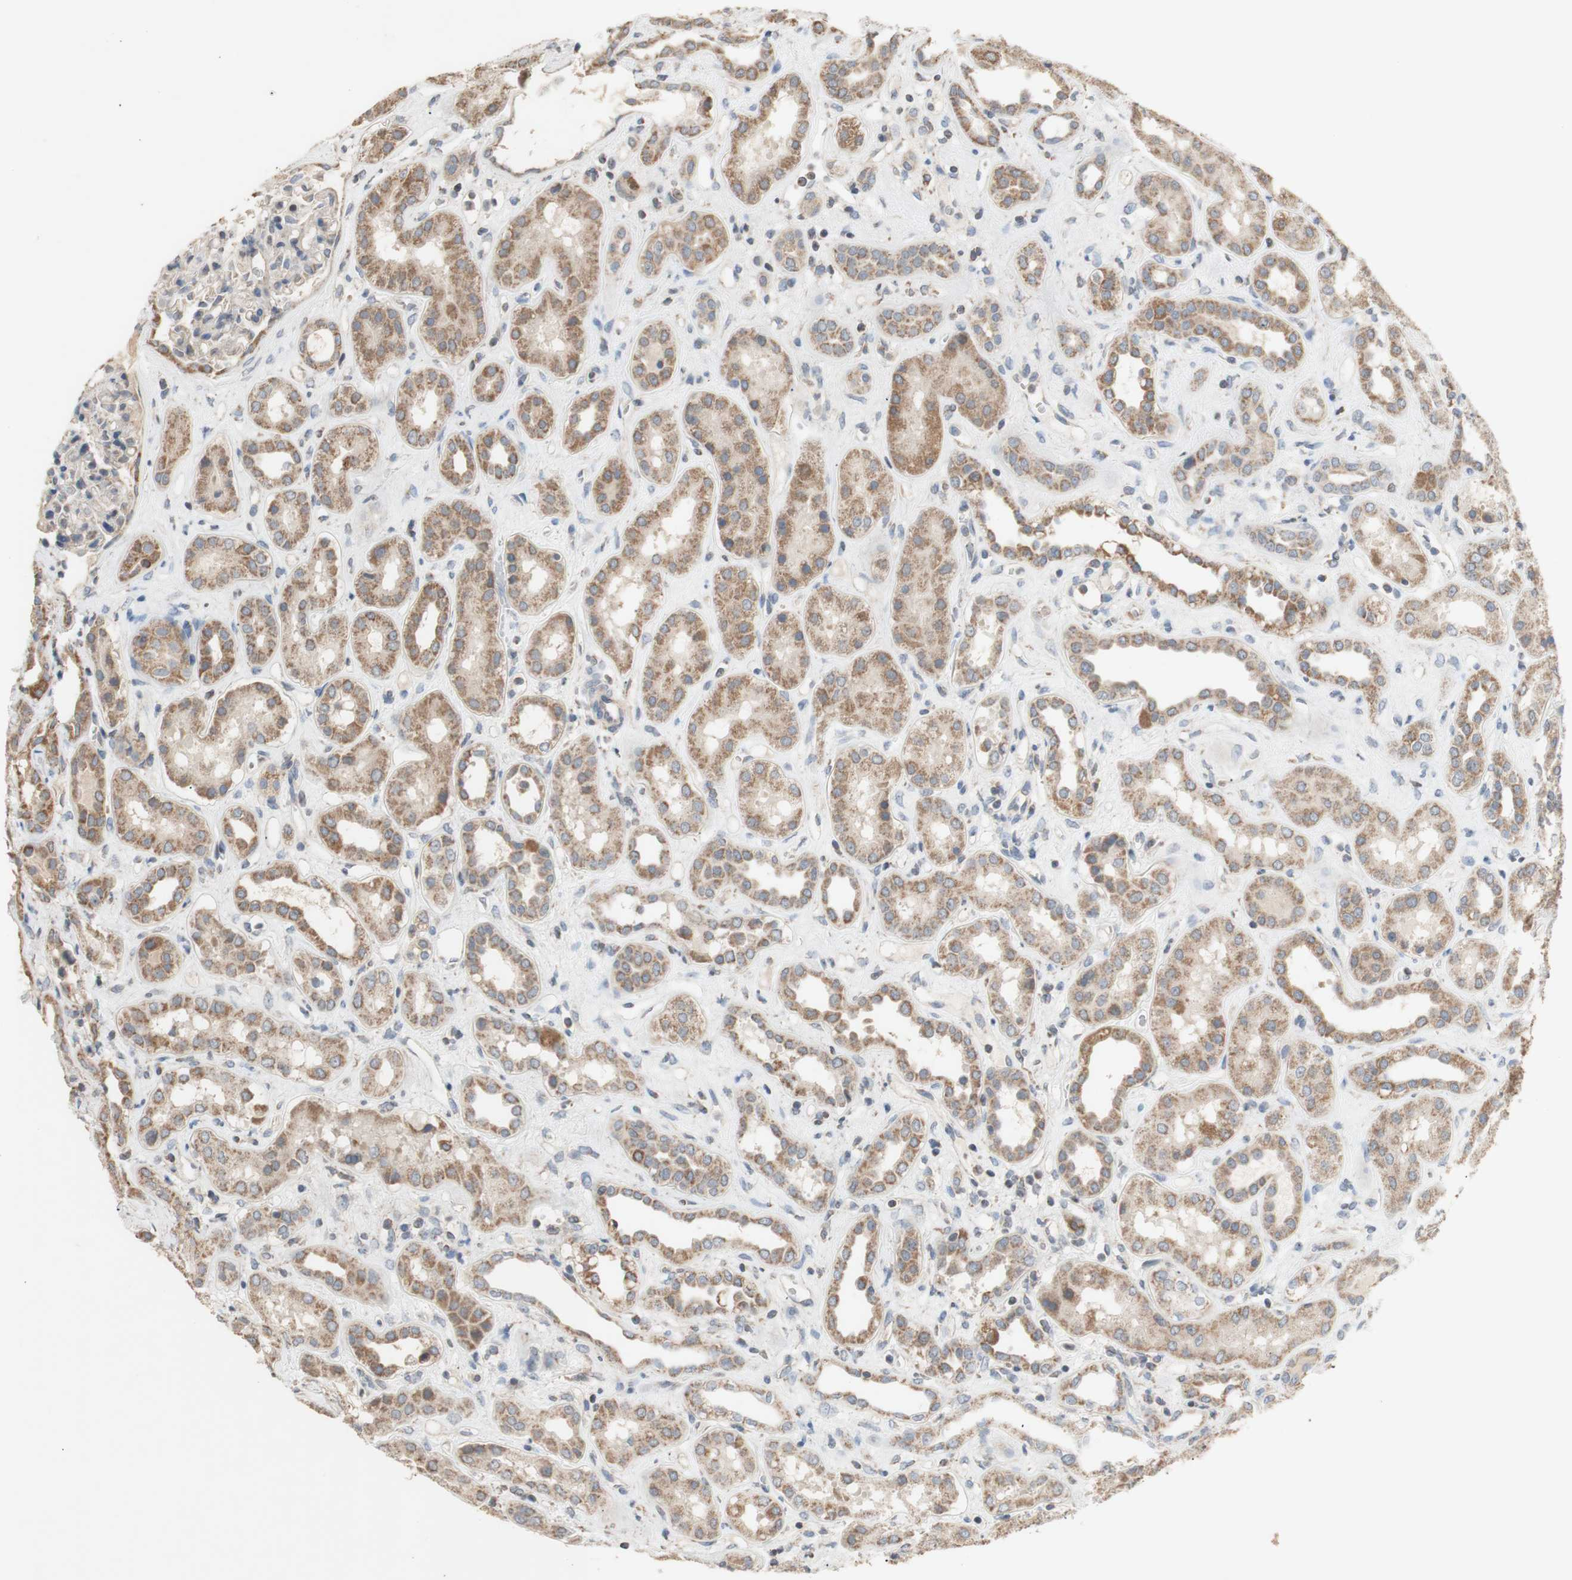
{"staining": {"intensity": "negative", "quantity": "none", "location": "none"}, "tissue": "kidney", "cell_type": "Cells in glomeruli", "image_type": "normal", "snomed": [{"axis": "morphology", "description": "Normal tissue, NOS"}, {"axis": "topography", "description": "Kidney"}], "caption": "Immunohistochemistry (IHC) image of benign kidney: kidney stained with DAB (3,3'-diaminobenzidine) displays no significant protein expression in cells in glomeruli. The staining was performed using DAB to visualize the protein expression in brown, while the nuclei were stained in blue with hematoxylin (Magnification: 20x).", "gene": "PTGIS", "patient": {"sex": "male", "age": 59}}